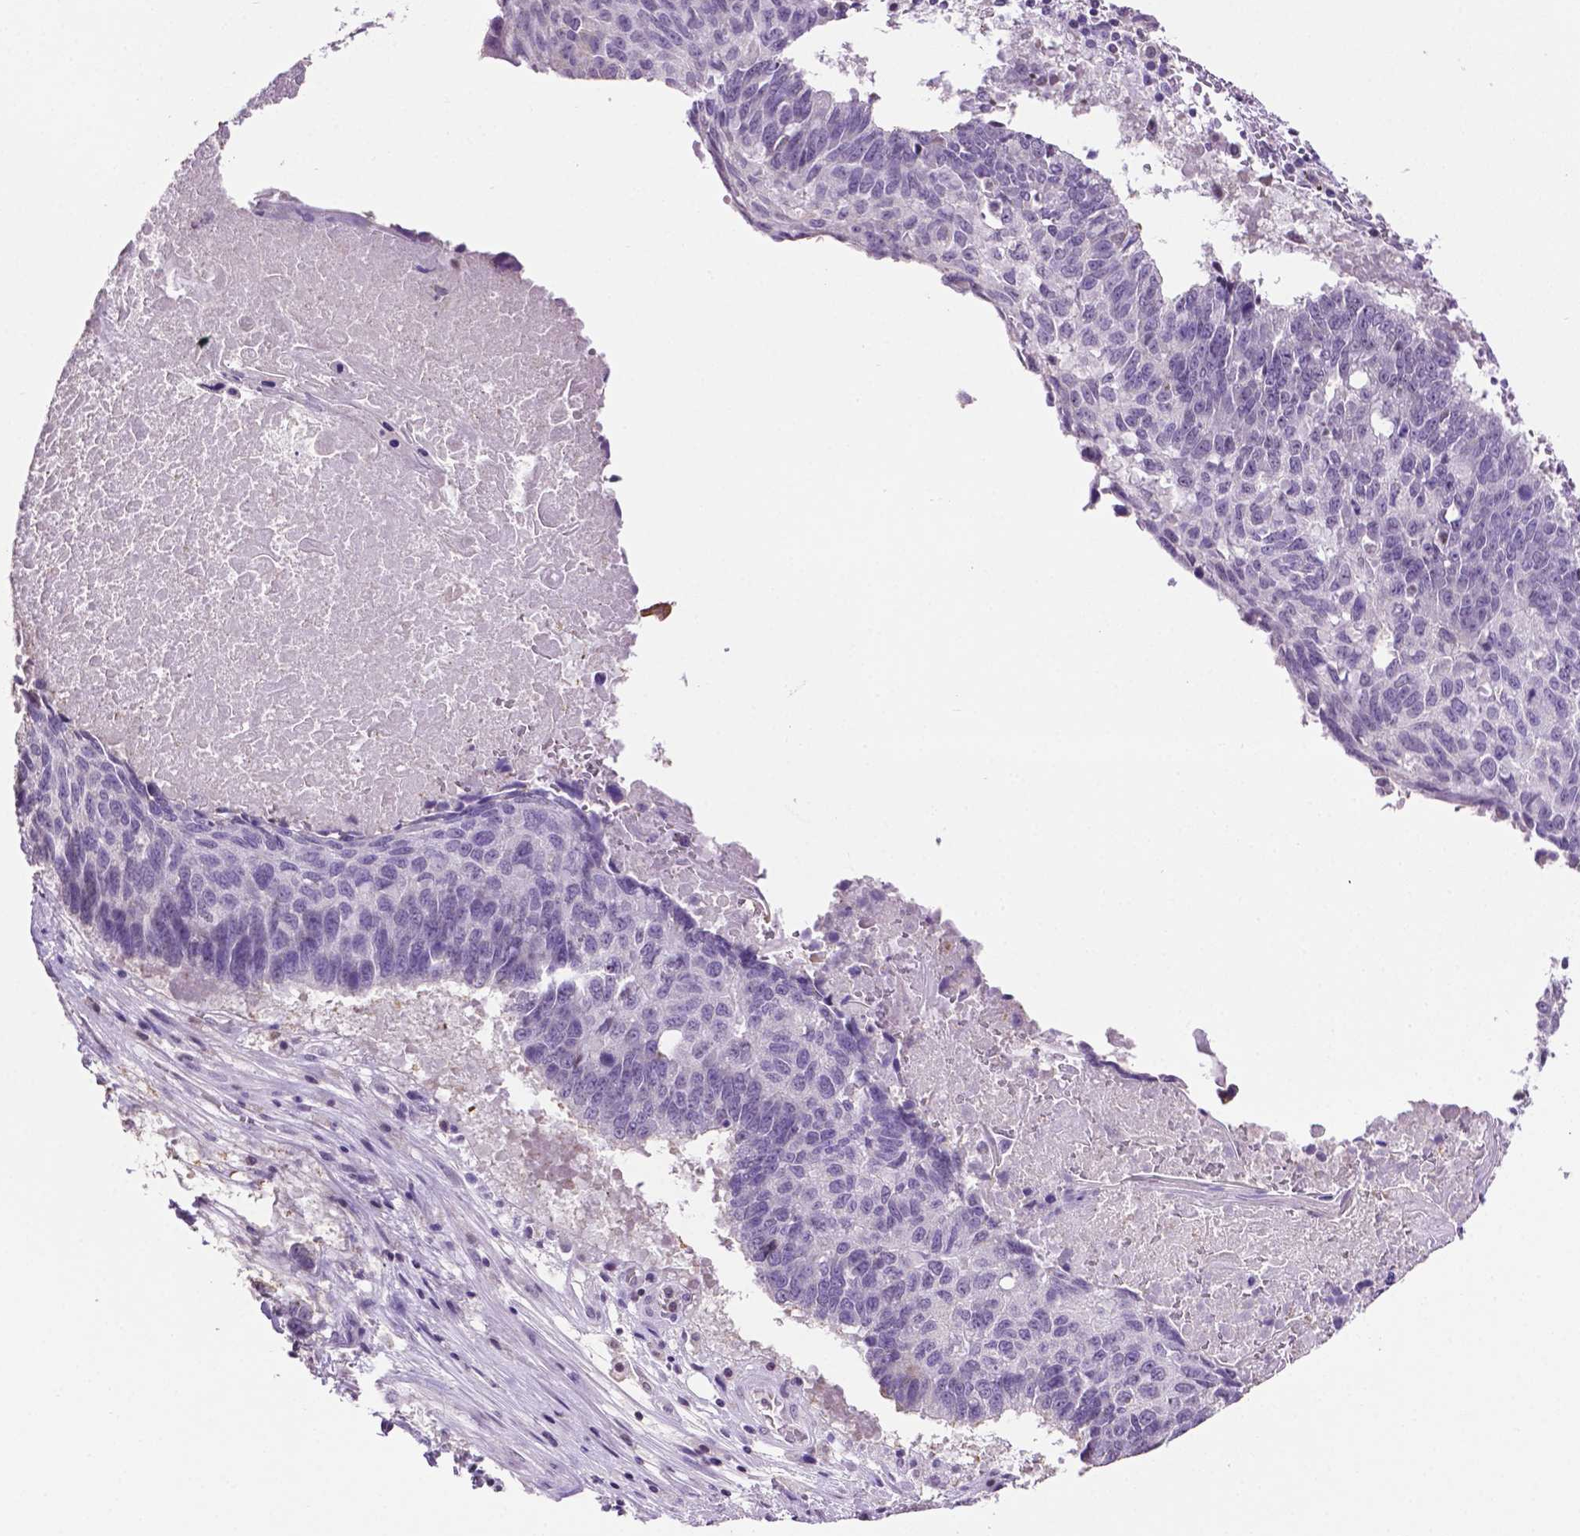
{"staining": {"intensity": "negative", "quantity": "none", "location": "none"}, "tissue": "lung cancer", "cell_type": "Tumor cells", "image_type": "cancer", "snomed": [{"axis": "morphology", "description": "Squamous cell carcinoma, NOS"}, {"axis": "topography", "description": "Lung"}], "caption": "Immunohistochemistry image of neoplastic tissue: squamous cell carcinoma (lung) stained with DAB exhibits no significant protein expression in tumor cells.", "gene": "PTPN6", "patient": {"sex": "male", "age": 73}}